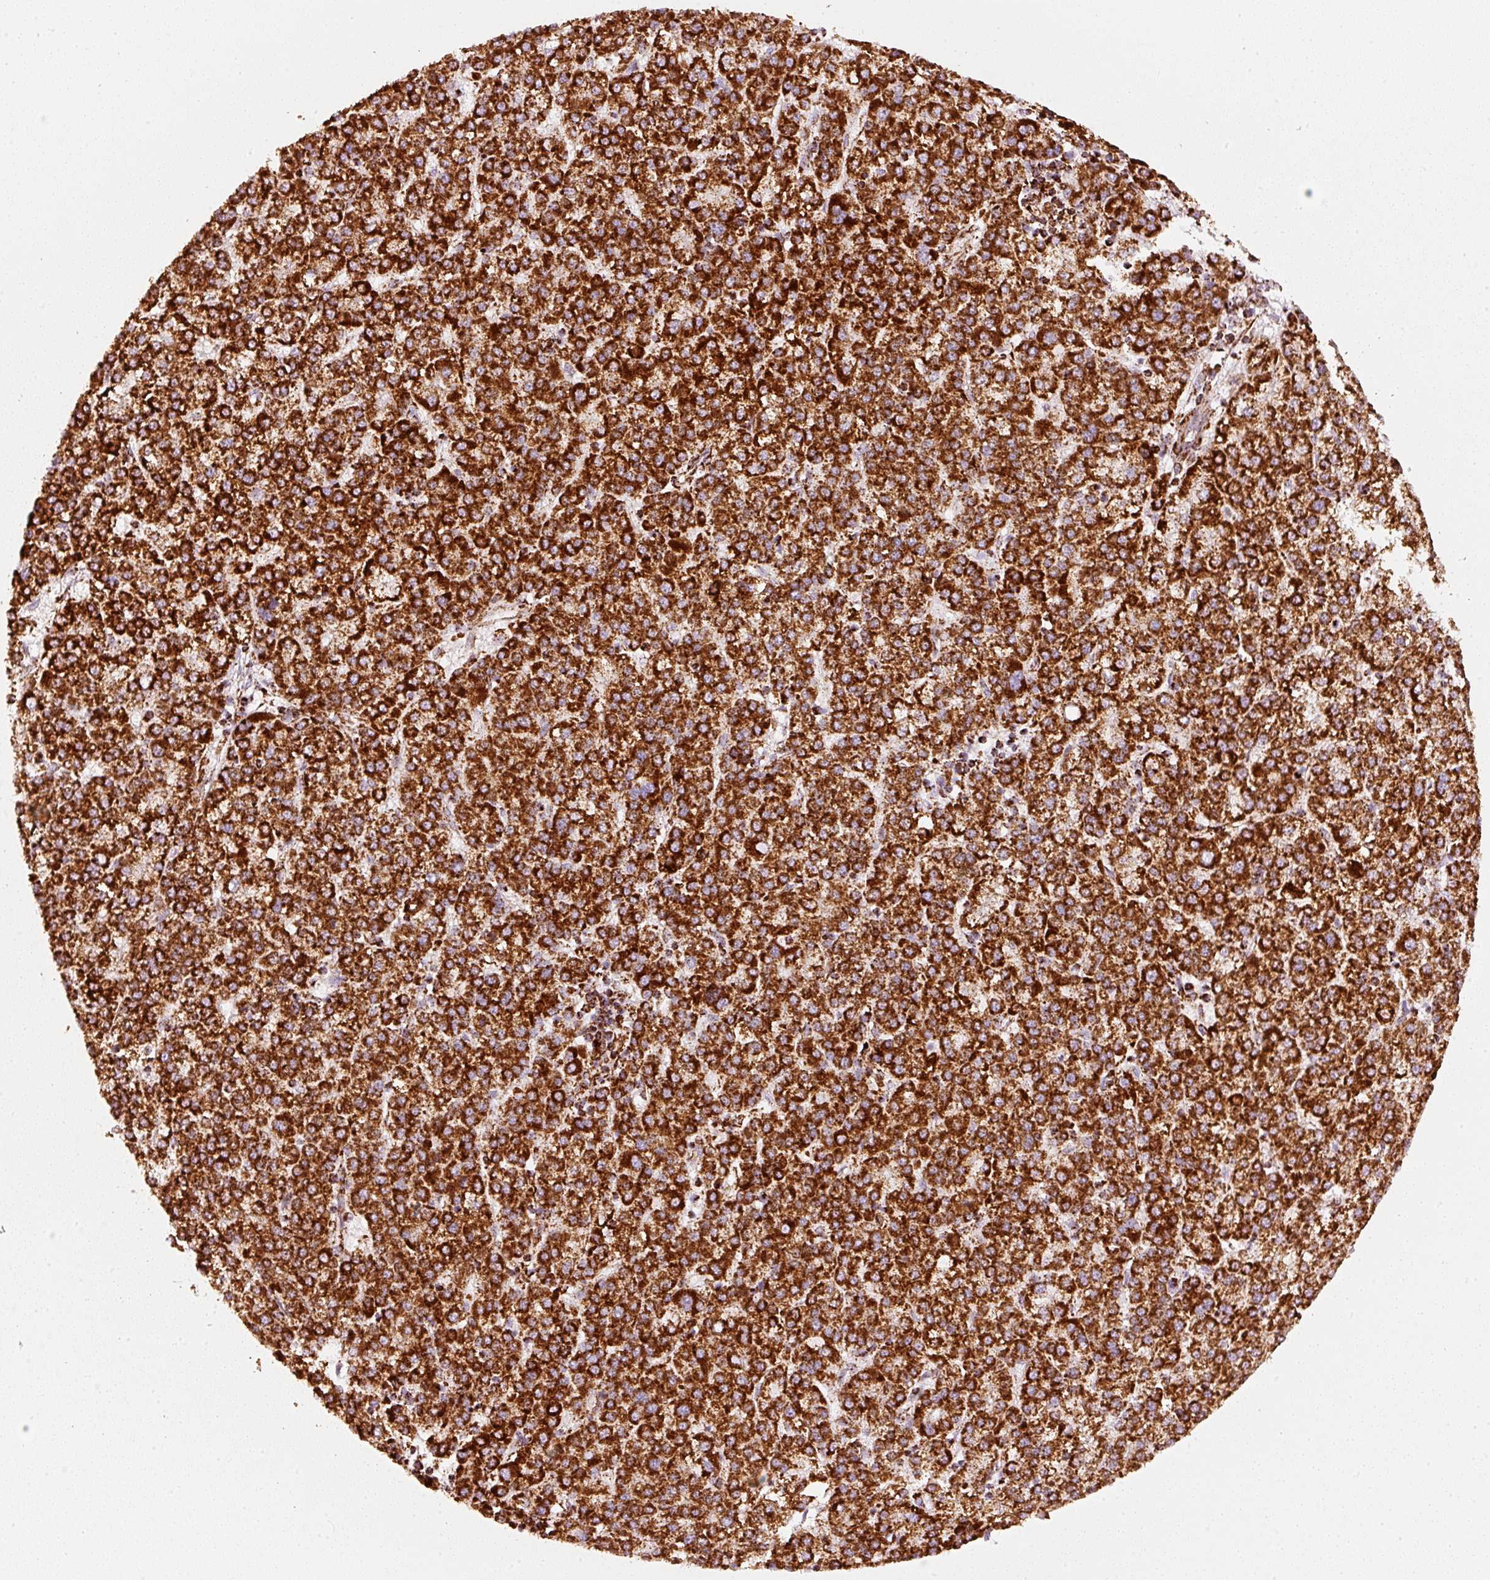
{"staining": {"intensity": "strong", "quantity": ">75%", "location": "cytoplasmic/membranous"}, "tissue": "liver cancer", "cell_type": "Tumor cells", "image_type": "cancer", "snomed": [{"axis": "morphology", "description": "Carcinoma, Hepatocellular, NOS"}, {"axis": "topography", "description": "Liver"}], "caption": "Immunohistochemical staining of liver cancer (hepatocellular carcinoma) shows high levels of strong cytoplasmic/membranous expression in approximately >75% of tumor cells.", "gene": "UQCRC1", "patient": {"sex": "female", "age": 58}}